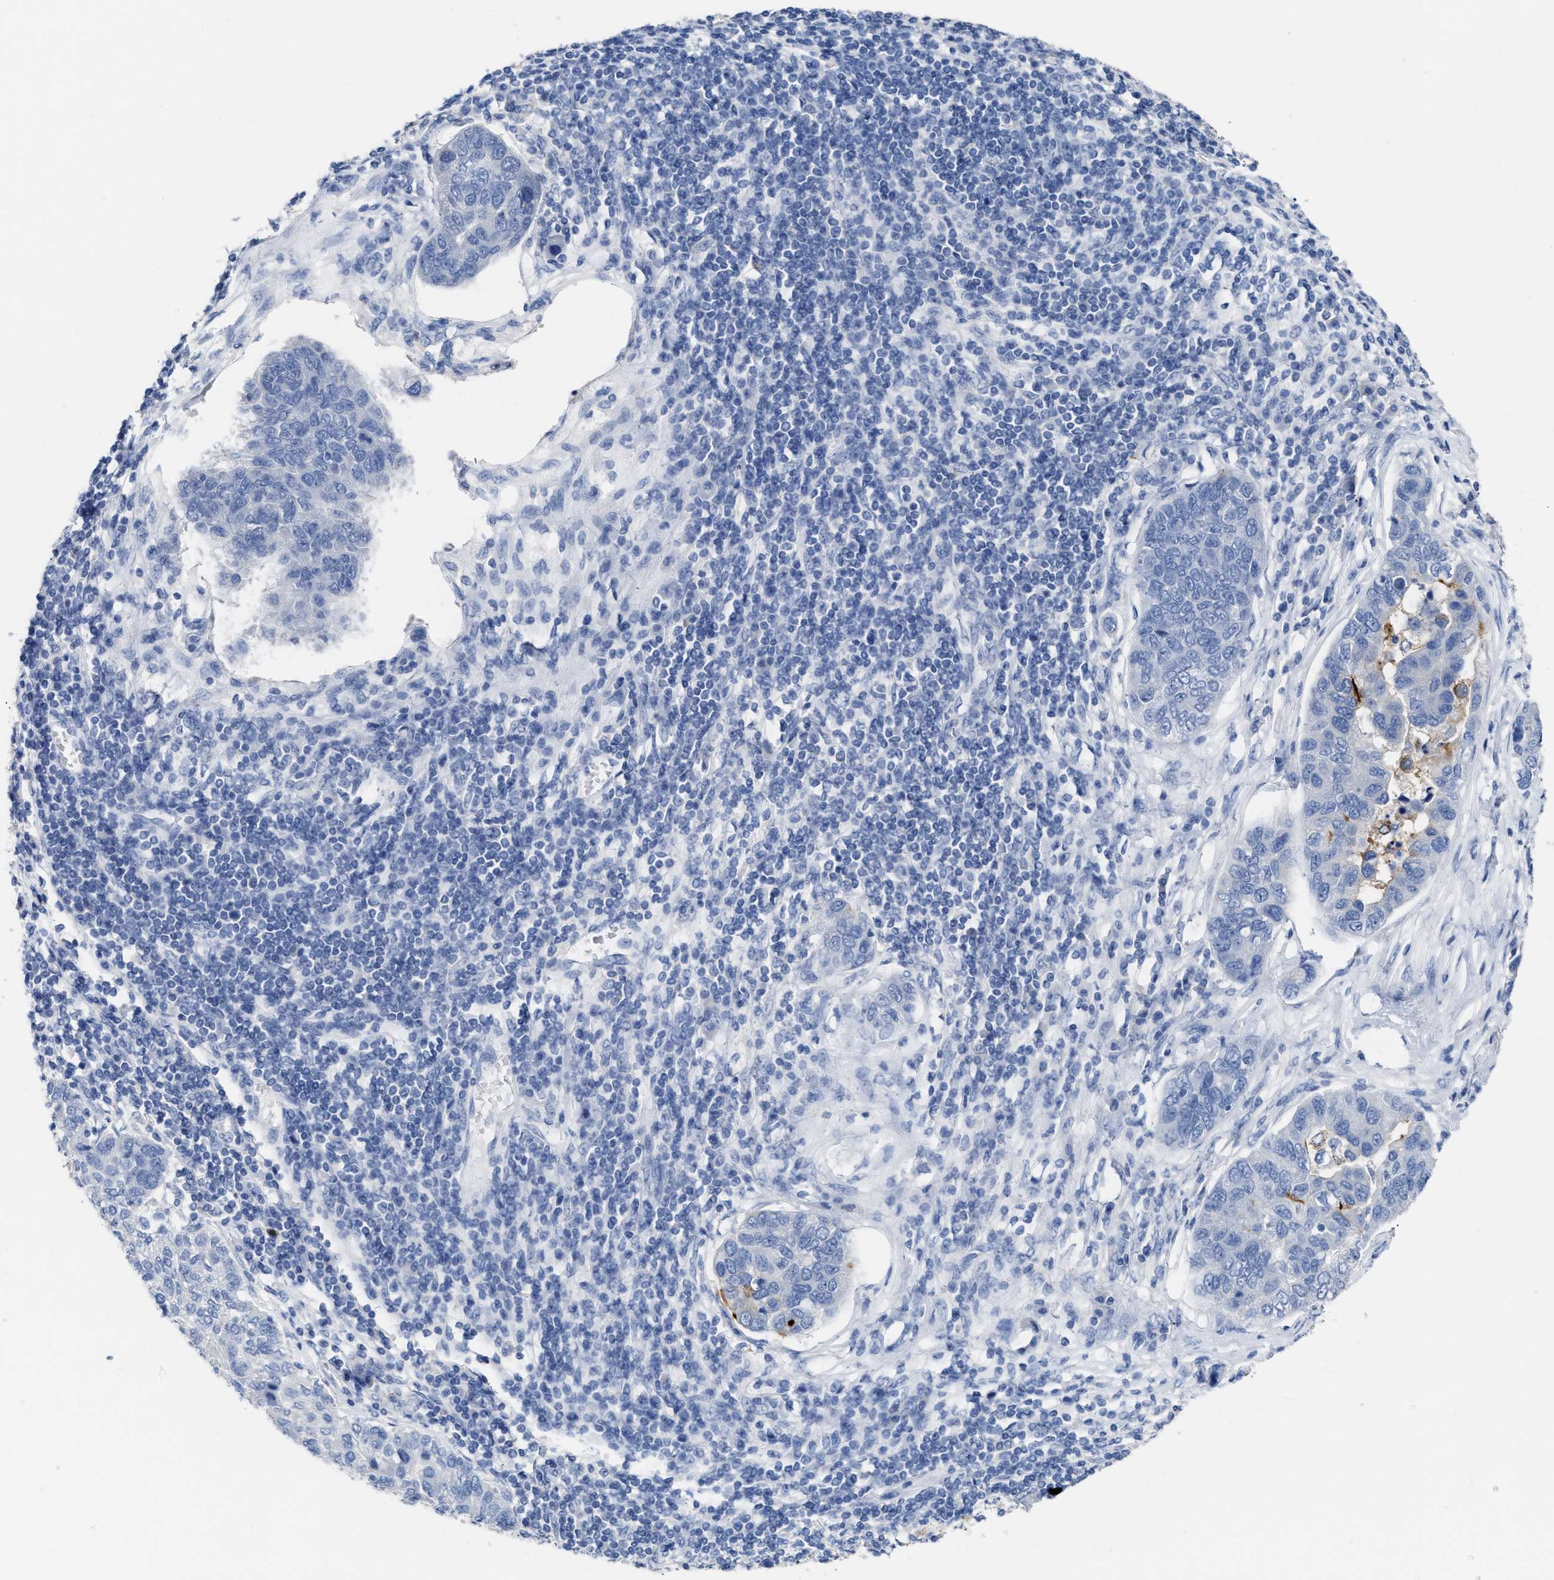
{"staining": {"intensity": "negative", "quantity": "none", "location": "none"}, "tissue": "pancreatic cancer", "cell_type": "Tumor cells", "image_type": "cancer", "snomed": [{"axis": "morphology", "description": "Adenocarcinoma, NOS"}, {"axis": "topography", "description": "Pancreas"}], "caption": "High power microscopy image of an immunohistochemistry (IHC) micrograph of adenocarcinoma (pancreatic), revealing no significant positivity in tumor cells. (Stains: DAB immunohistochemistry (IHC) with hematoxylin counter stain, Microscopy: brightfield microscopy at high magnification).", "gene": "CEACAM5", "patient": {"sex": "female", "age": 61}}